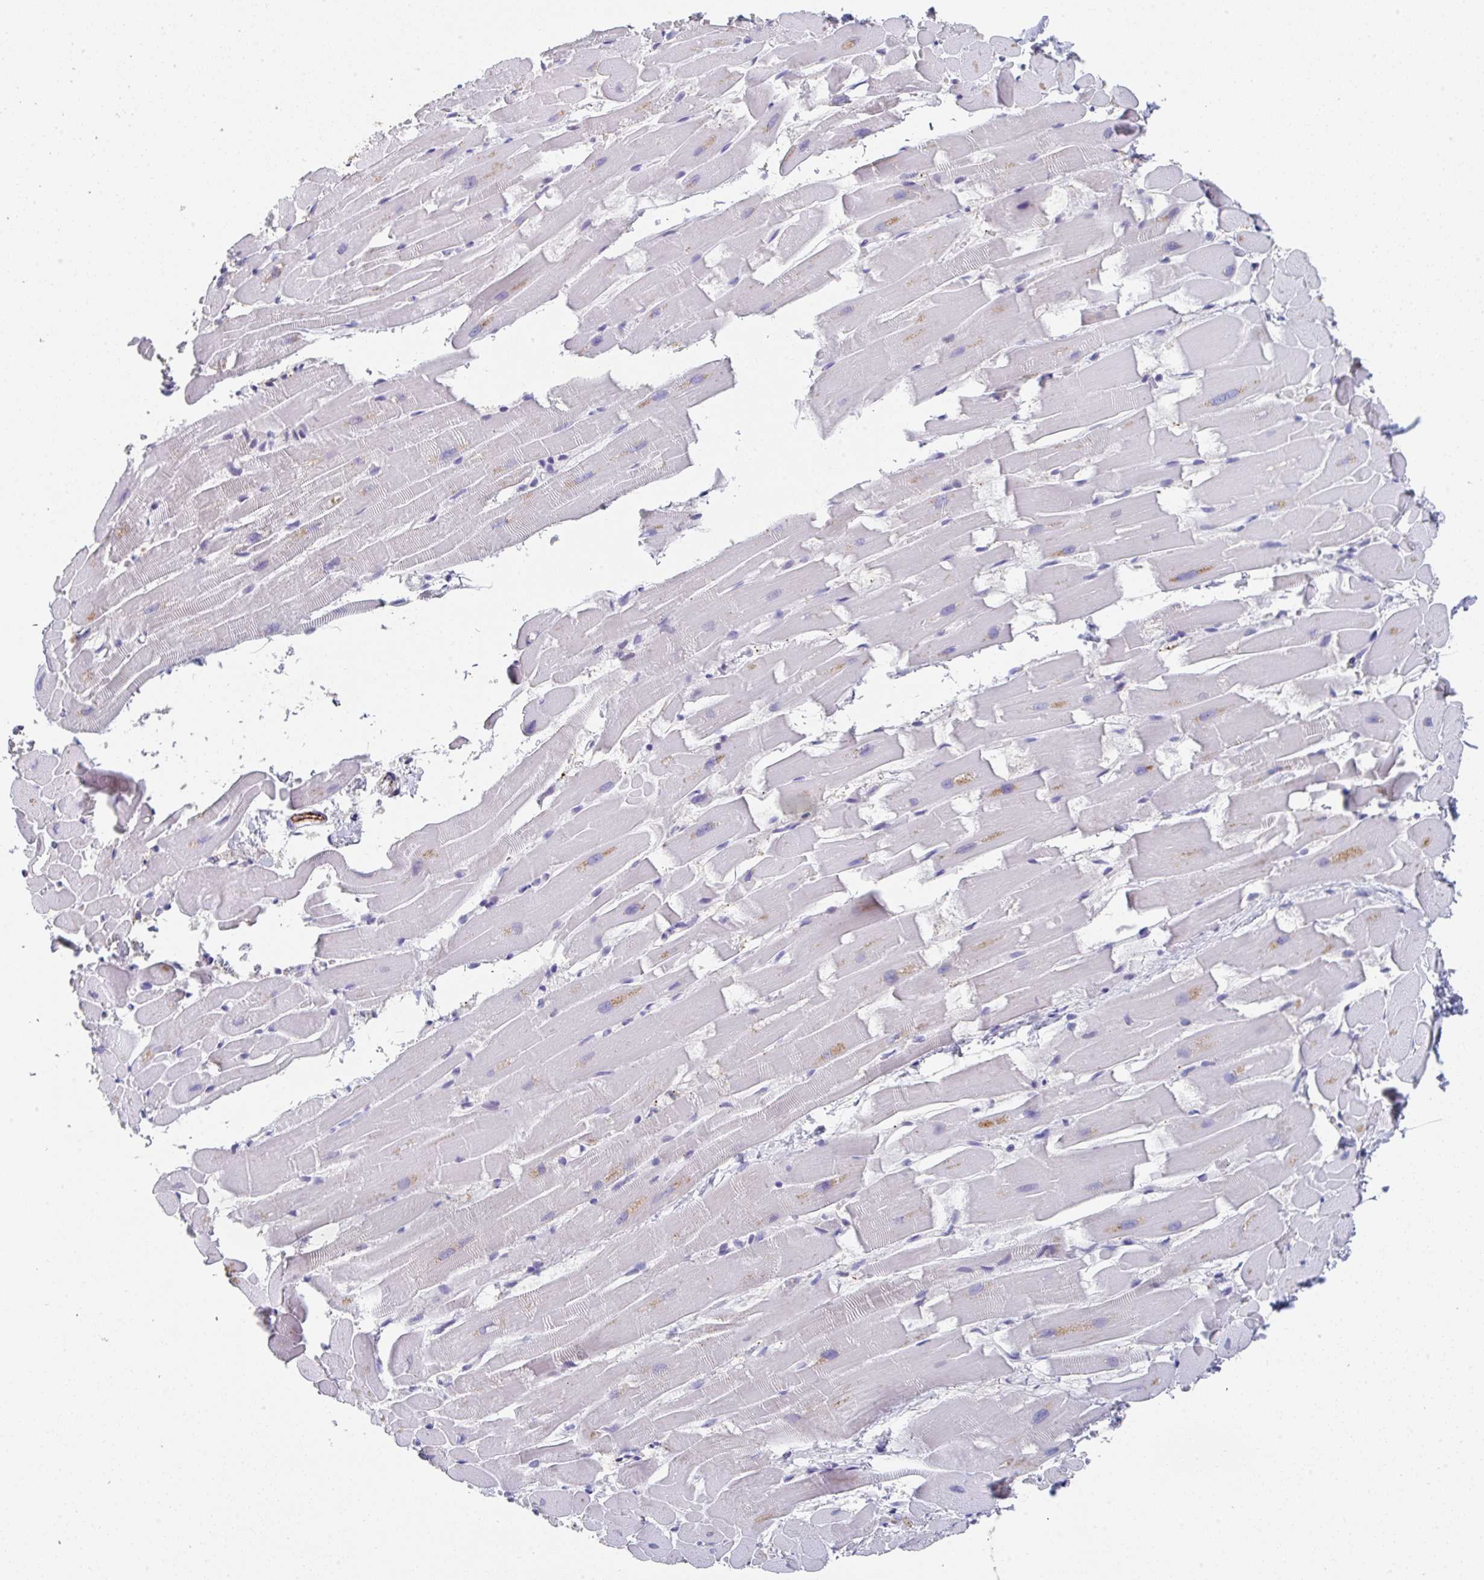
{"staining": {"intensity": "negative", "quantity": "none", "location": "none"}, "tissue": "heart muscle", "cell_type": "Cardiomyocytes", "image_type": "normal", "snomed": [{"axis": "morphology", "description": "Normal tissue, NOS"}, {"axis": "topography", "description": "Heart"}], "caption": "Cardiomyocytes are negative for protein expression in benign human heart muscle. (Stains: DAB (3,3'-diaminobenzidine) immunohistochemistry (IHC) with hematoxylin counter stain, Microscopy: brightfield microscopy at high magnification).", "gene": "TNFRSF8", "patient": {"sex": "male", "age": 37}}